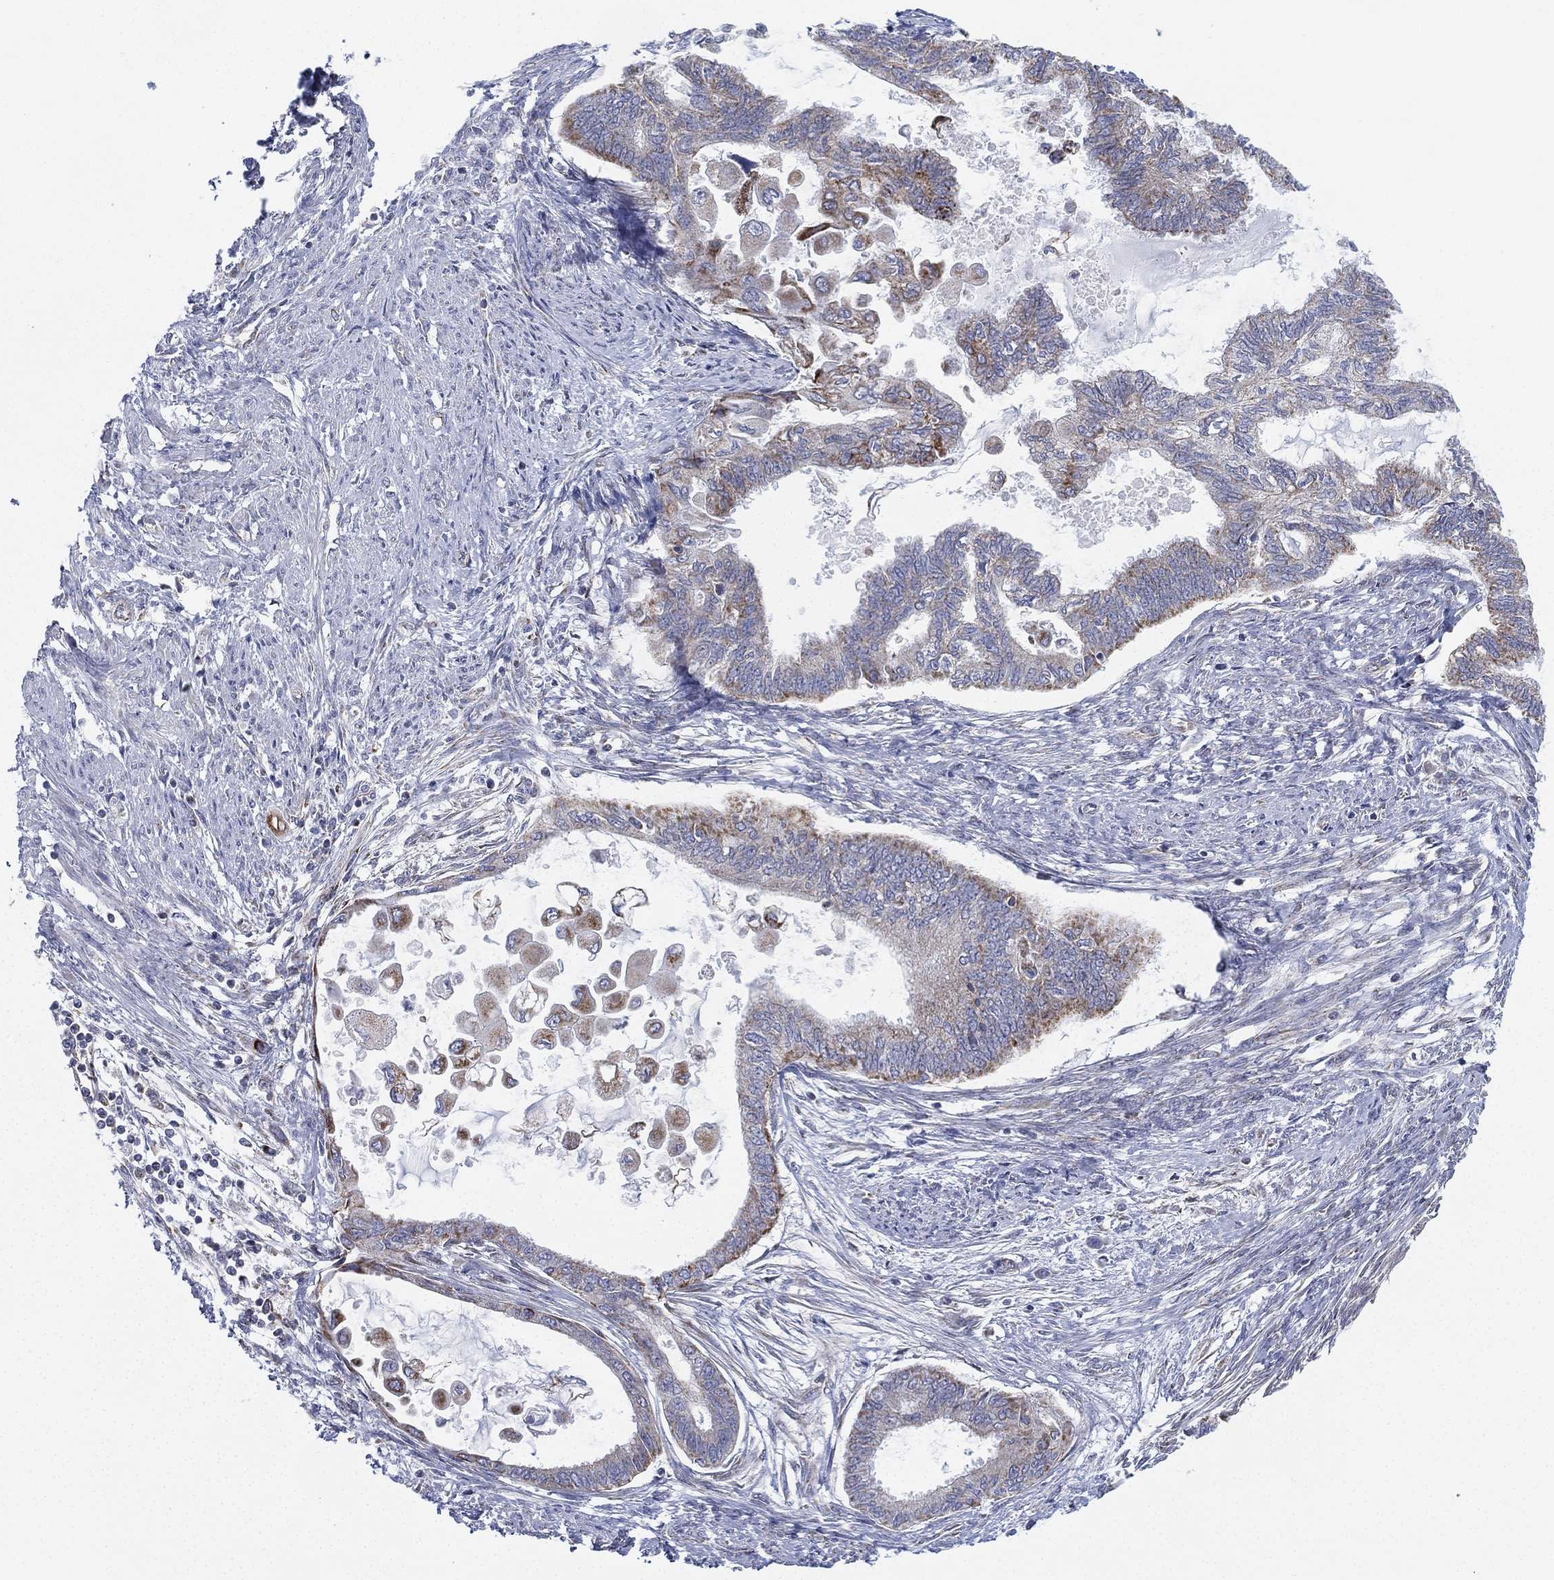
{"staining": {"intensity": "moderate", "quantity": "<25%", "location": "cytoplasmic/membranous"}, "tissue": "endometrial cancer", "cell_type": "Tumor cells", "image_type": "cancer", "snomed": [{"axis": "morphology", "description": "Adenocarcinoma, NOS"}, {"axis": "topography", "description": "Endometrium"}], "caption": "The micrograph demonstrates staining of adenocarcinoma (endometrial), revealing moderate cytoplasmic/membranous protein staining (brown color) within tumor cells. Immunohistochemistry (ihc) stains the protein in brown and the nuclei are stained blue.", "gene": "INA", "patient": {"sex": "female", "age": 86}}